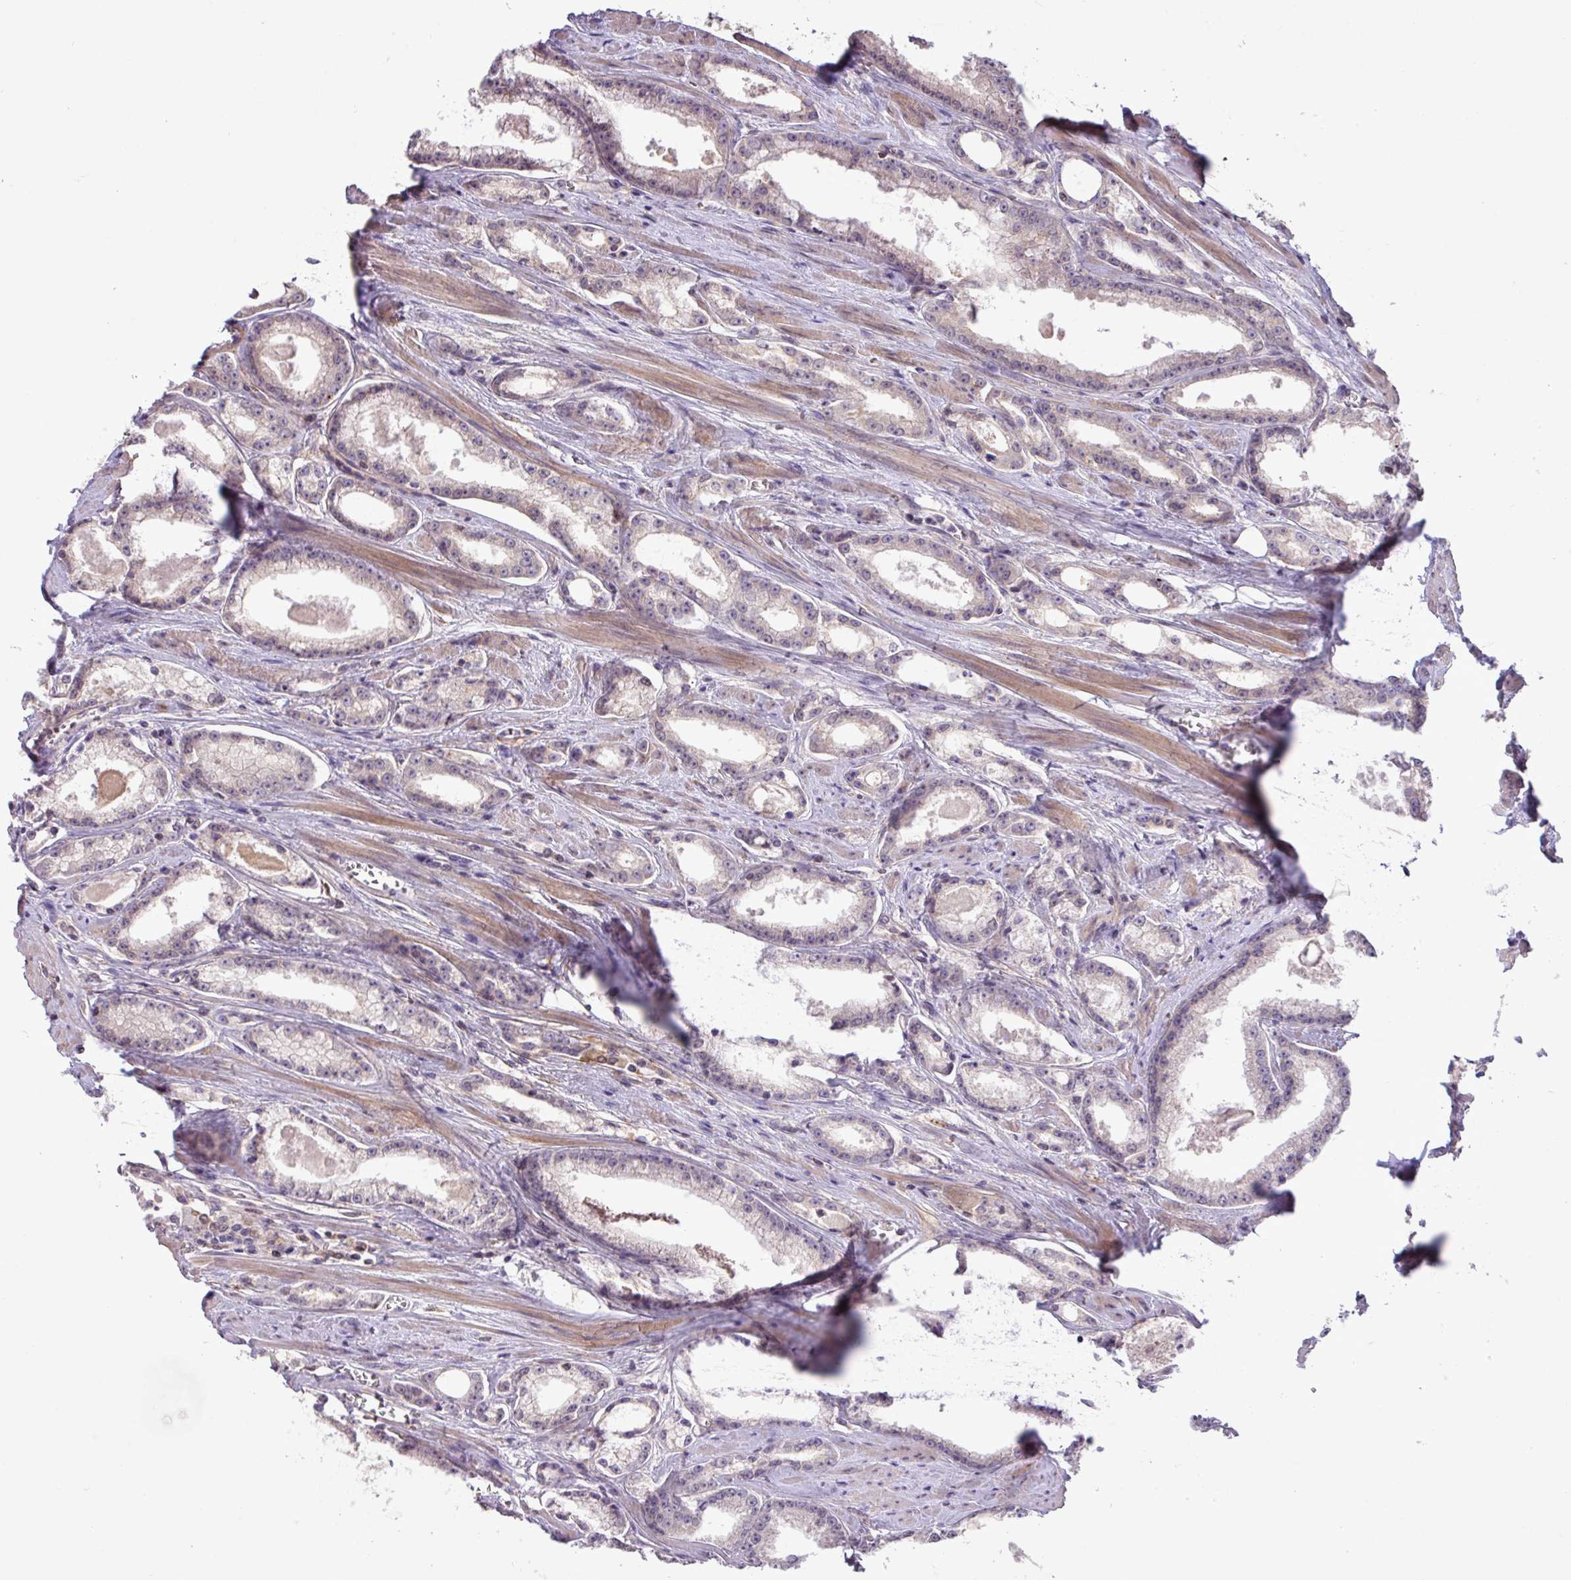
{"staining": {"intensity": "negative", "quantity": "none", "location": "none"}, "tissue": "prostate cancer", "cell_type": "Tumor cells", "image_type": "cancer", "snomed": [{"axis": "morphology", "description": "Adenocarcinoma, Low grade"}, {"axis": "topography", "description": "Prostate and seminal vesicle, NOS"}], "caption": "This histopathology image is of prostate cancer stained with IHC to label a protein in brown with the nuclei are counter-stained blue. There is no positivity in tumor cells.", "gene": "ARHGEF25", "patient": {"sex": "male", "age": 60}}